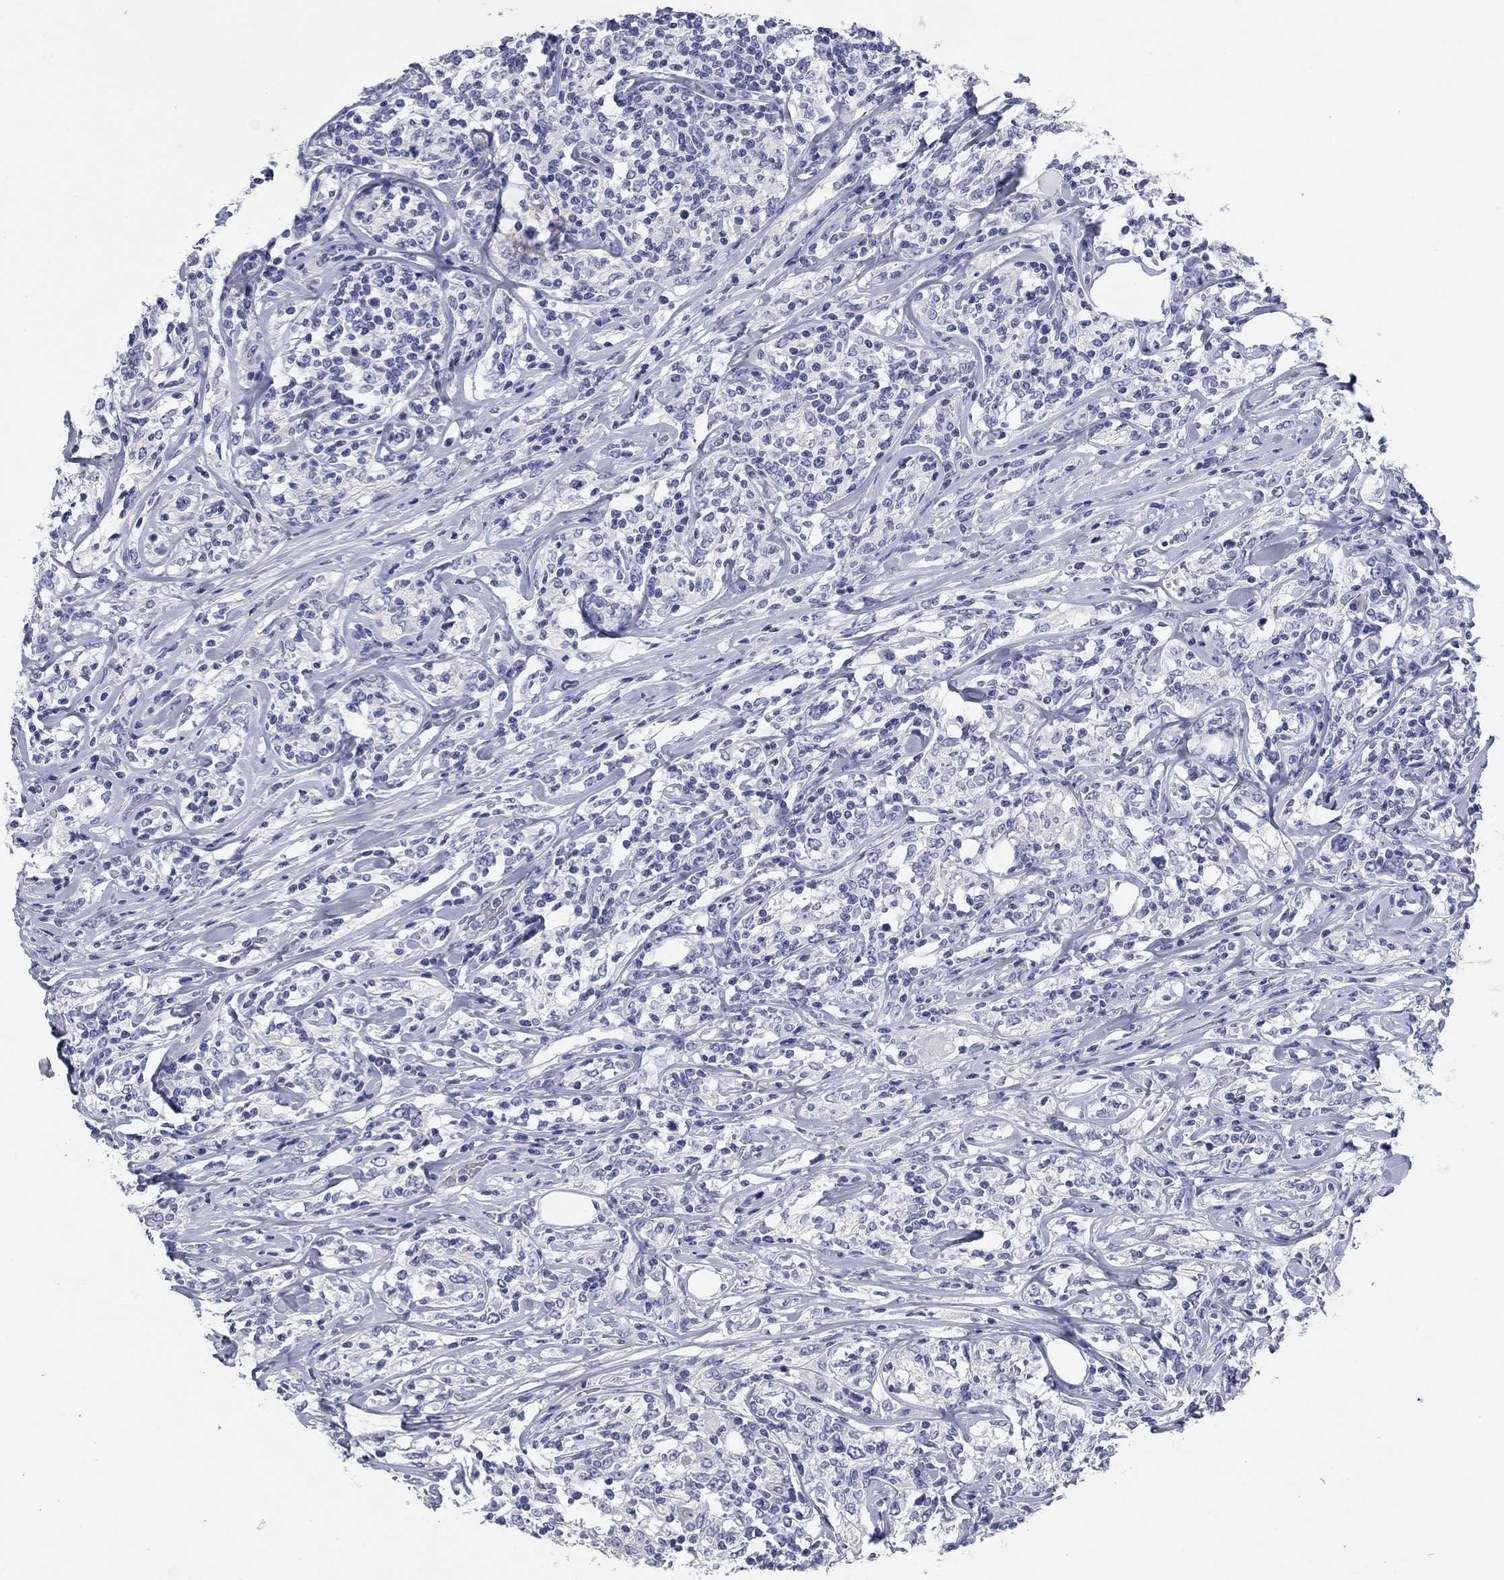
{"staining": {"intensity": "negative", "quantity": "none", "location": "none"}, "tissue": "lymphoma", "cell_type": "Tumor cells", "image_type": "cancer", "snomed": [{"axis": "morphology", "description": "Malignant lymphoma, non-Hodgkin's type, High grade"}, {"axis": "topography", "description": "Lymph node"}], "caption": "Protein analysis of lymphoma reveals no significant positivity in tumor cells.", "gene": "KCNH1", "patient": {"sex": "female", "age": 84}}